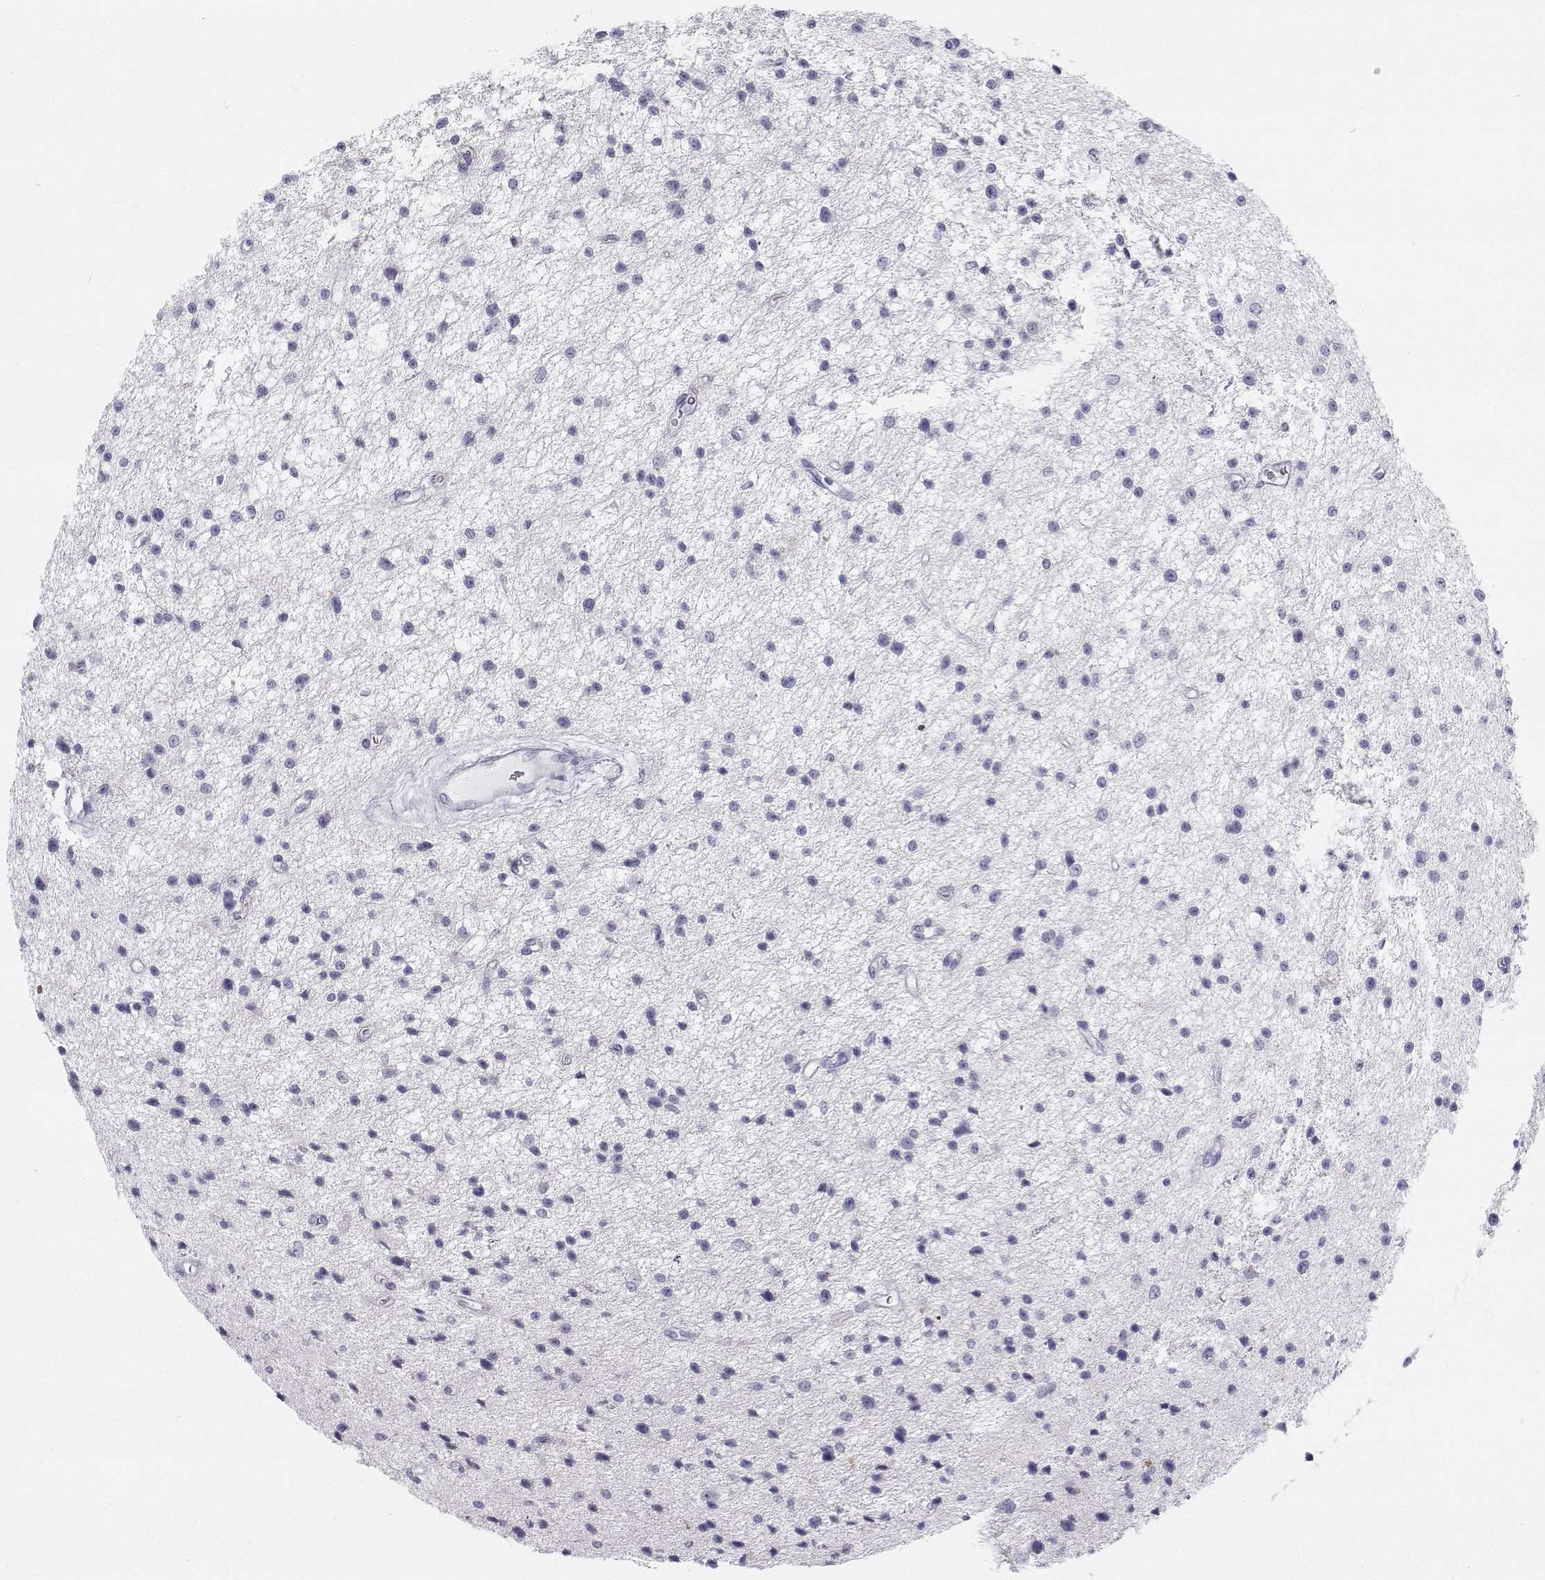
{"staining": {"intensity": "negative", "quantity": "none", "location": "none"}, "tissue": "glioma", "cell_type": "Tumor cells", "image_type": "cancer", "snomed": [{"axis": "morphology", "description": "Glioma, malignant, Low grade"}, {"axis": "topography", "description": "Brain"}], "caption": "DAB immunohistochemical staining of malignant low-grade glioma displays no significant positivity in tumor cells.", "gene": "TTN", "patient": {"sex": "male", "age": 43}}